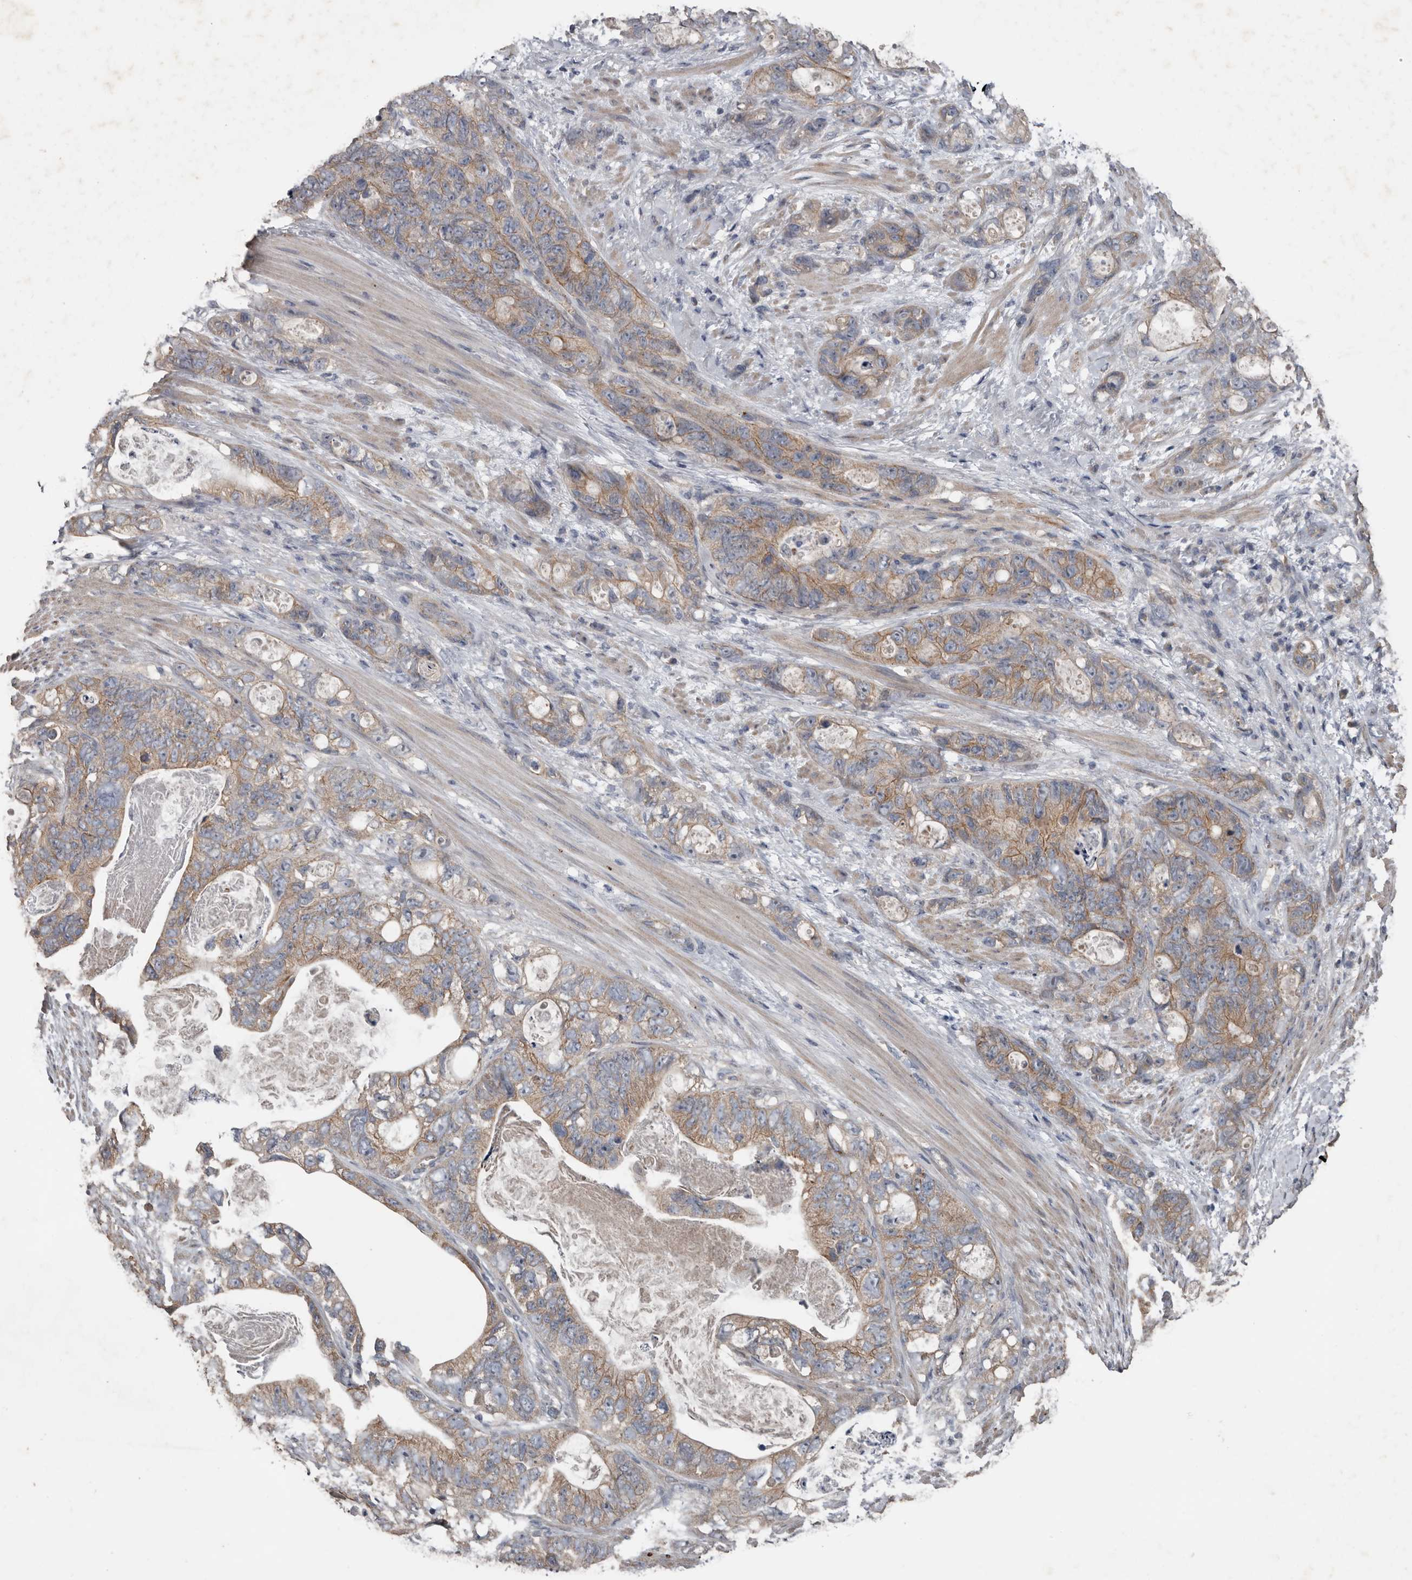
{"staining": {"intensity": "weak", "quantity": ">75%", "location": "cytoplasmic/membranous"}, "tissue": "stomach cancer", "cell_type": "Tumor cells", "image_type": "cancer", "snomed": [{"axis": "morphology", "description": "Normal tissue, NOS"}, {"axis": "morphology", "description": "Adenocarcinoma, NOS"}, {"axis": "topography", "description": "Stomach"}], "caption": "Immunohistochemical staining of stomach cancer shows low levels of weak cytoplasmic/membranous positivity in about >75% of tumor cells. (Brightfield microscopy of DAB IHC at high magnification).", "gene": "HYAL4", "patient": {"sex": "female", "age": 89}}